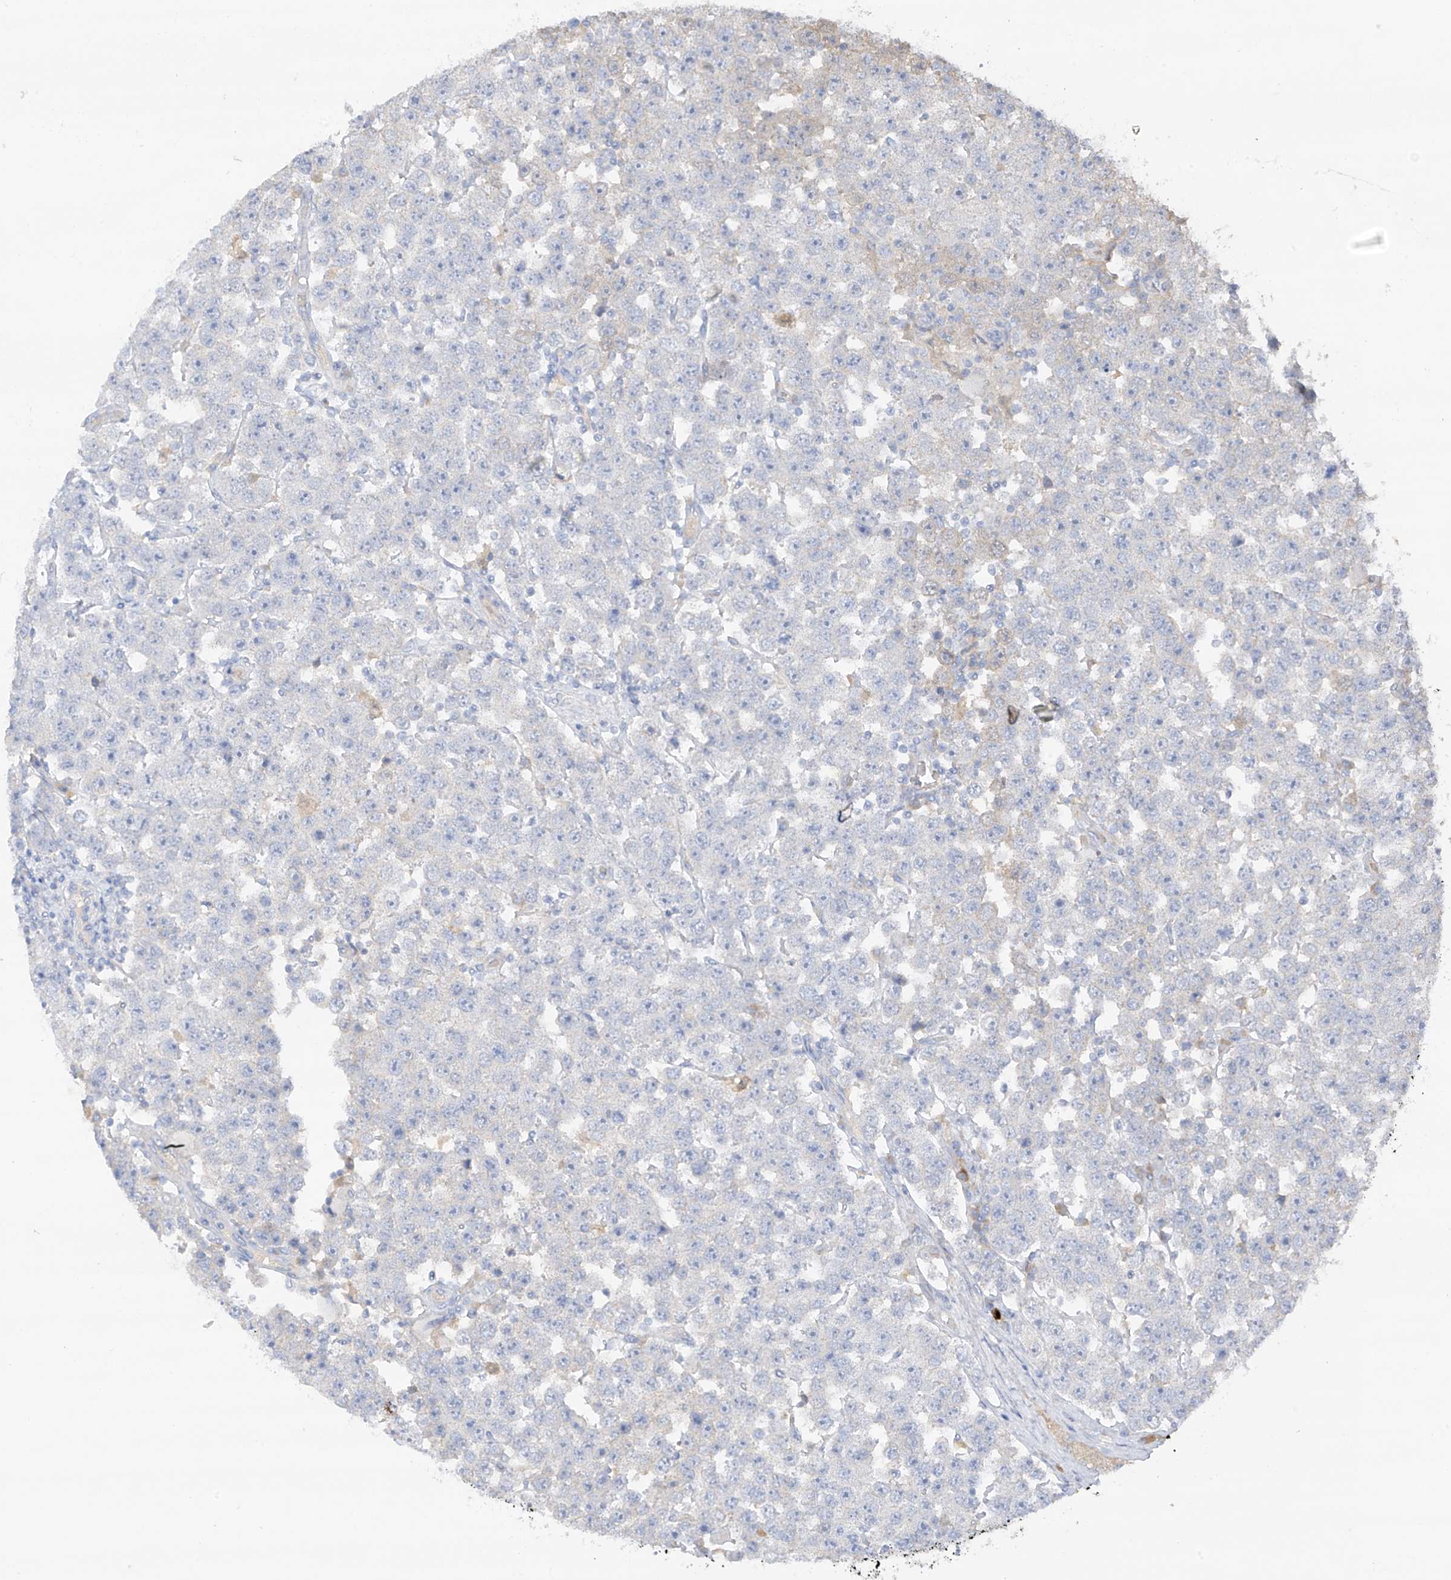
{"staining": {"intensity": "negative", "quantity": "none", "location": "none"}, "tissue": "testis cancer", "cell_type": "Tumor cells", "image_type": "cancer", "snomed": [{"axis": "morphology", "description": "Seminoma, NOS"}, {"axis": "topography", "description": "Testis"}], "caption": "Tumor cells are negative for brown protein staining in seminoma (testis). (DAB immunohistochemistry (IHC), high magnification).", "gene": "CAPN13", "patient": {"sex": "male", "age": 28}}